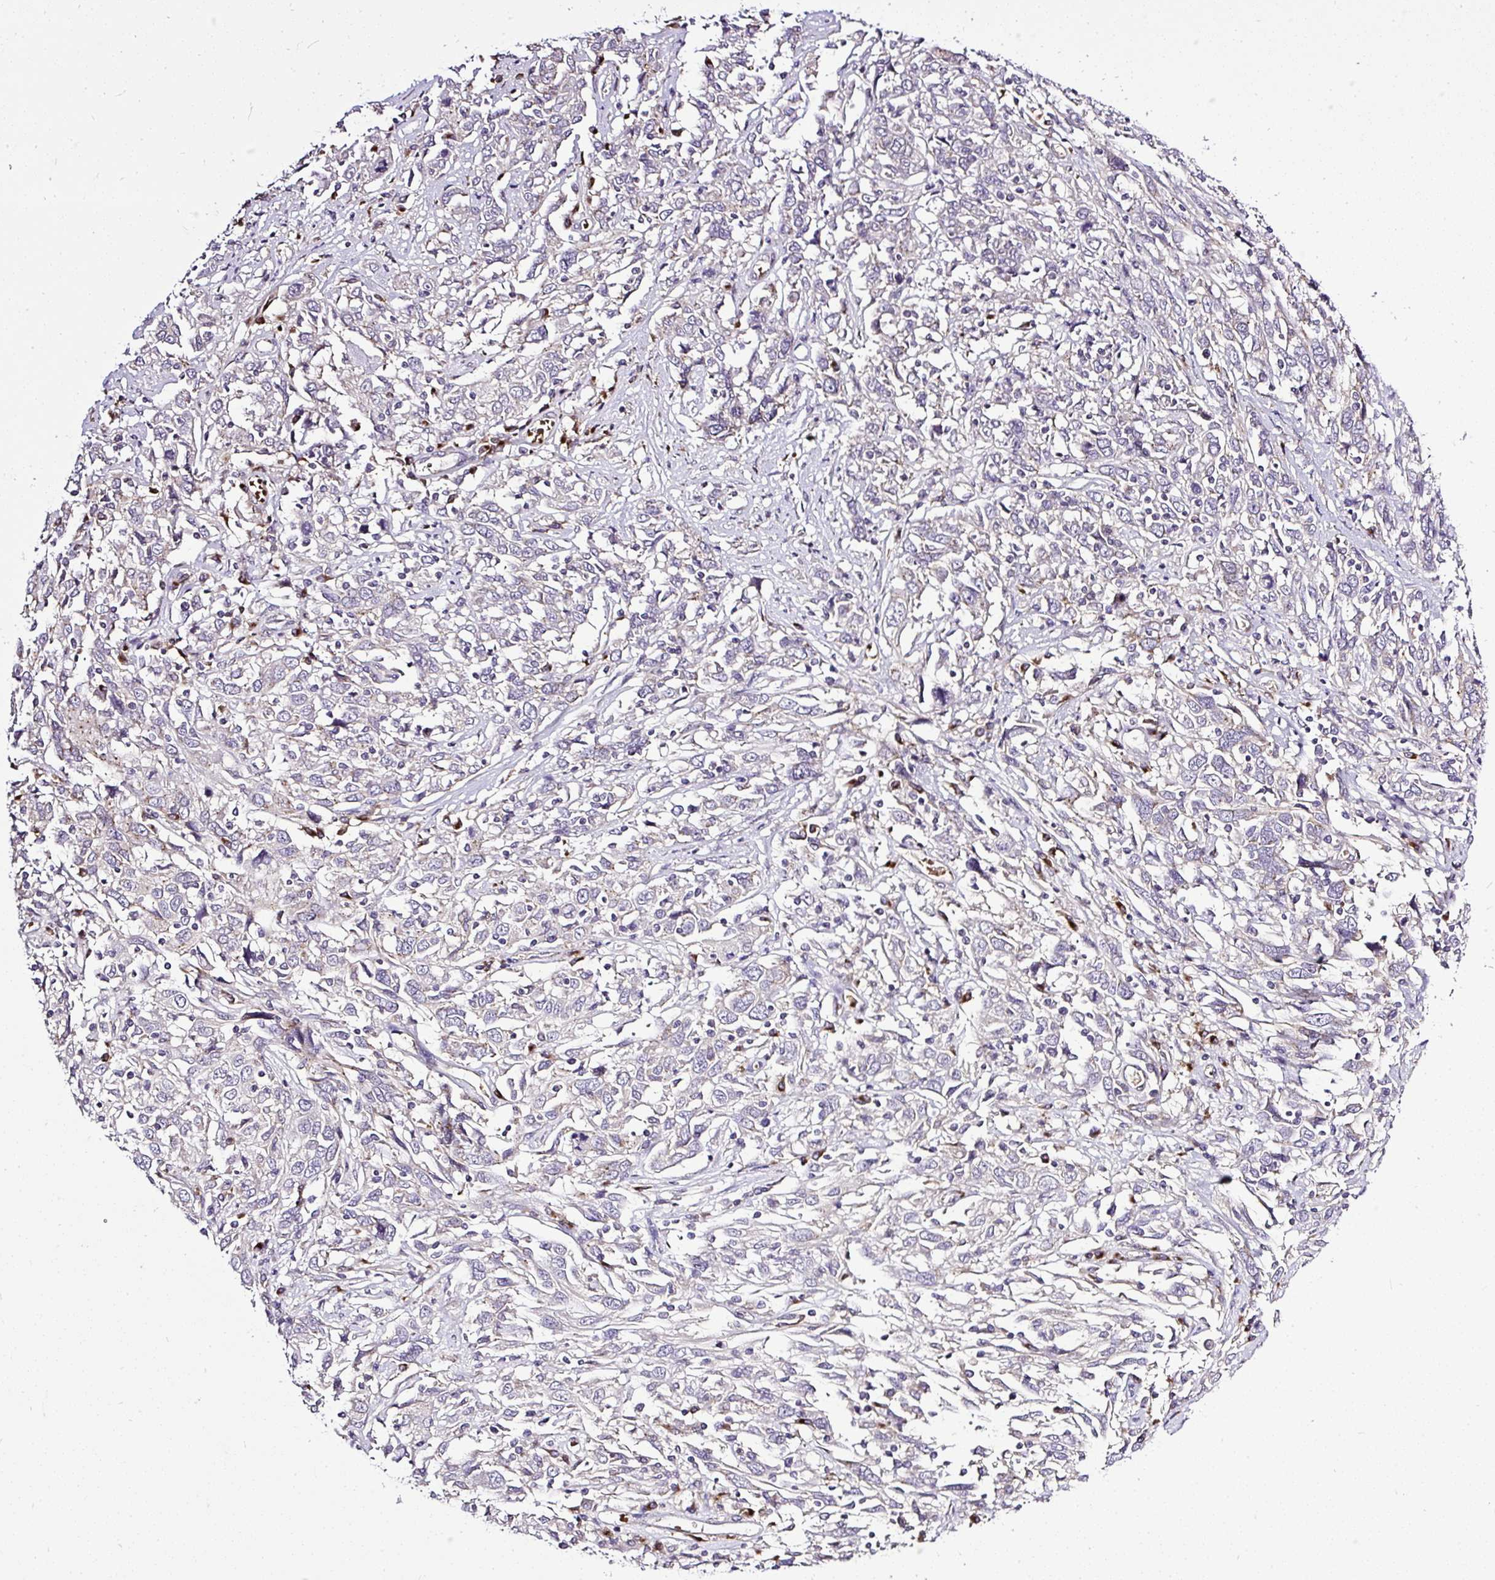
{"staining": {"intensity": "negative", "quantity": "none", "location": "none"}, "tissue": "cervical cancer", "cell_type": "Tumor cells", "image_type": "cancer", "snomed": [{"axis": "morphology", "description": "Squamous cell carcinoma, NOS"}, {"axis": "topography", "description": "Cervix"}], "caption": "IHC histopathology image of cervical cancer stained for a protein (brown), which demonstrates no staining in tumor cells. (Stains: DAB (3,3'-diaminobenzidine) immunohistochemistry with hematoxylin counter stain, Microscopy: brightfield microscopy at high magnification).", "gene": "SMC4", "patient": {"sex": "female", "age": 46}}